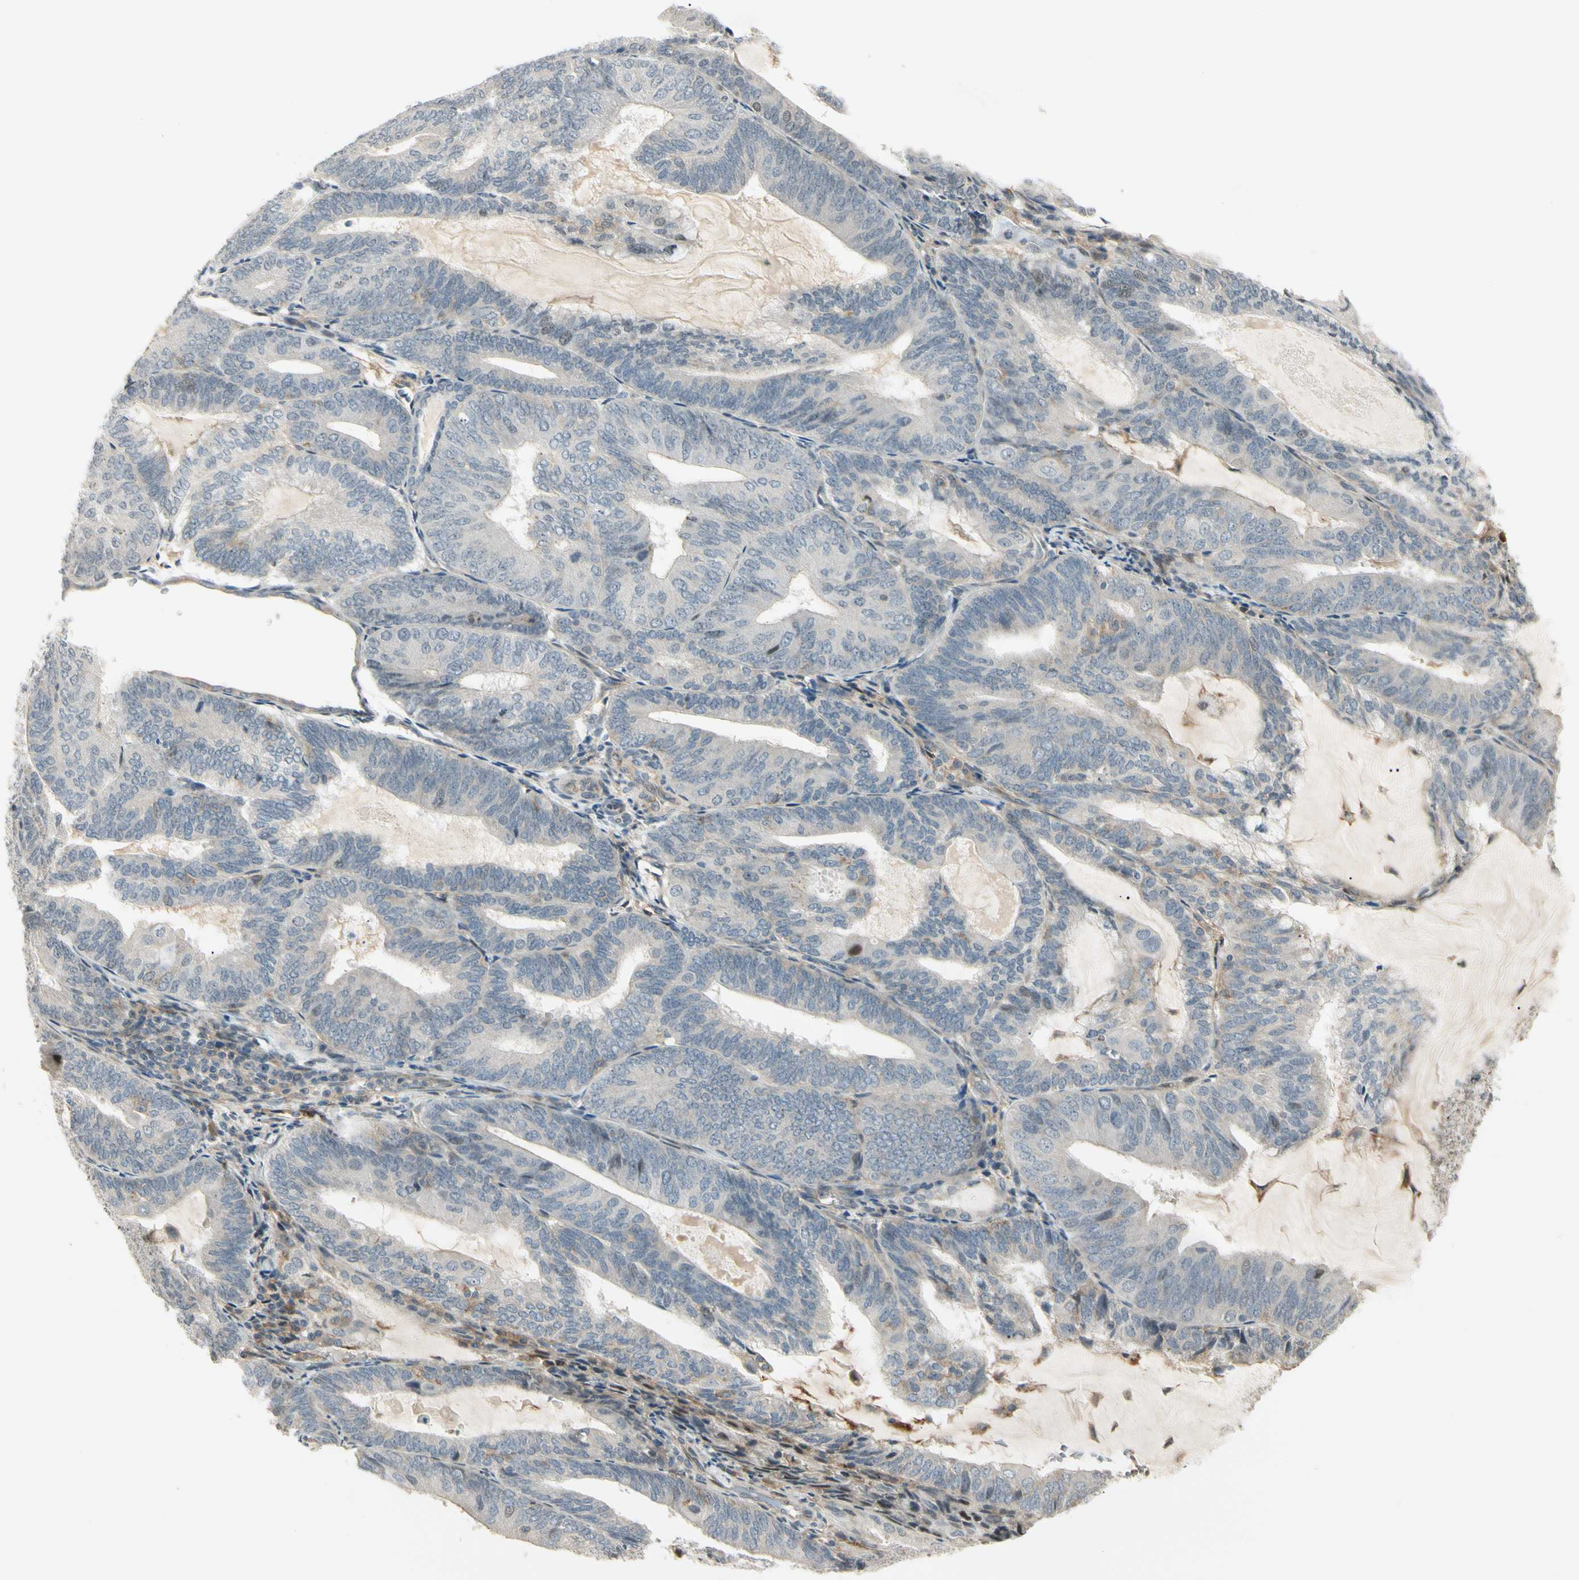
{"staining": {"intensity": "negative", "quantity": "none", "location": "none"}, "tissue": "endometrial cancer", "cell_type": "Tumor cells", "image_type": "cancer", "snomed": [{"axis": "morphology", "description": "Adenocarcinoma, NOS"}, {"axis": "topography", "description": "Endometrium"}], "caption": "IHC micrograph of neoplastic tissue: human endometrial cancer (adenocarcinoma) stained with DAB (3,3'-diaminobenzidine) shows no significant protein expression in tumor cells.", "gene": "FNDC3B", "patient": {"sex": "female", "age": 81}}